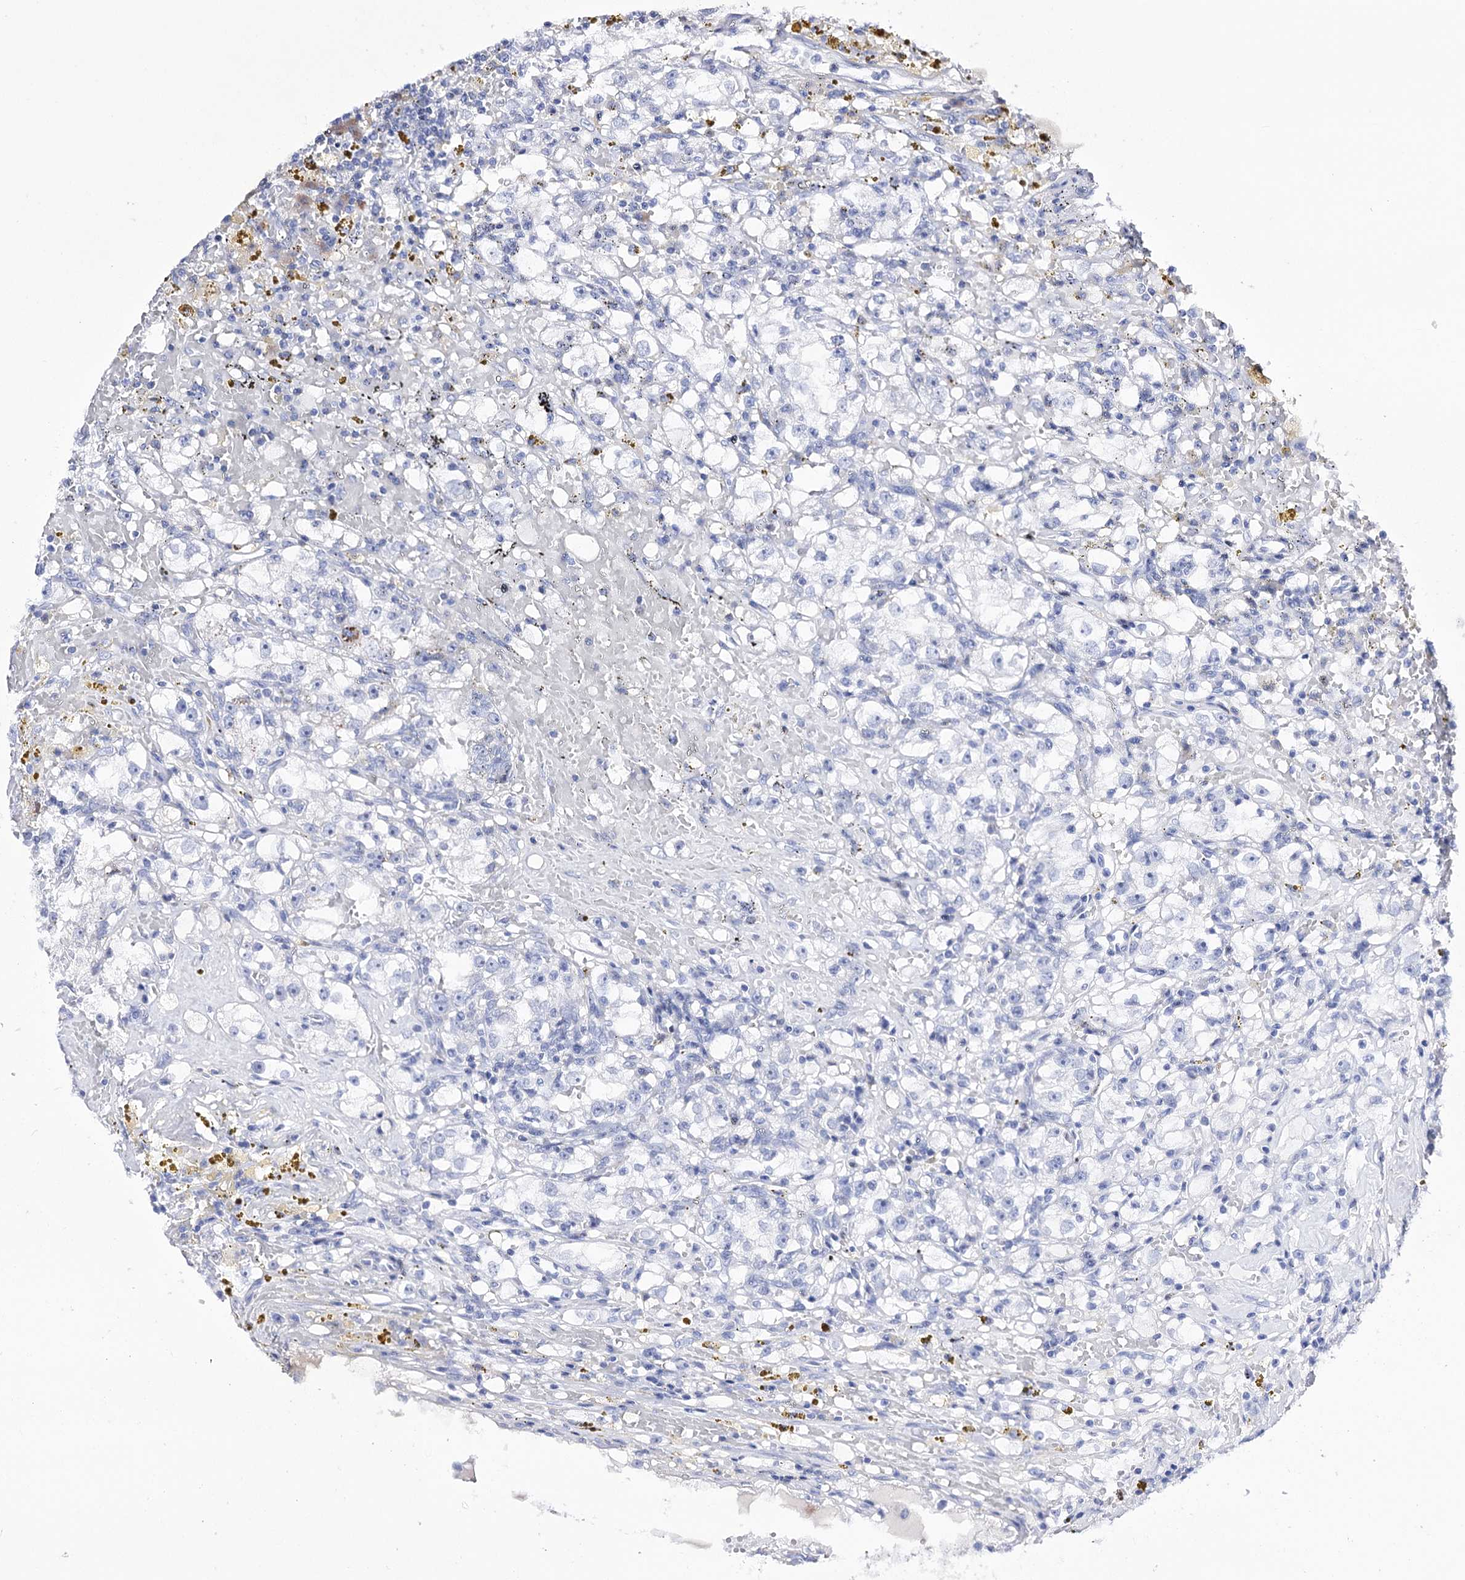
{"staining": {"intensity": "negative", "quantity": "none", "location": "none"}, "tissue": "renal cancer", "cell_type": "Tumor cells", "image_type": "cancer", "snomed": [{"axis": "morphology", "description": "Adenocarcinoma, NOS"}, {"axis": "topography", "description": "Kidney"}], "caption": "Tumor cells show no significant protein positivity in renal cancer.", "gene": "PCGF5", "patient": {"sex": "male", "age": 56}}